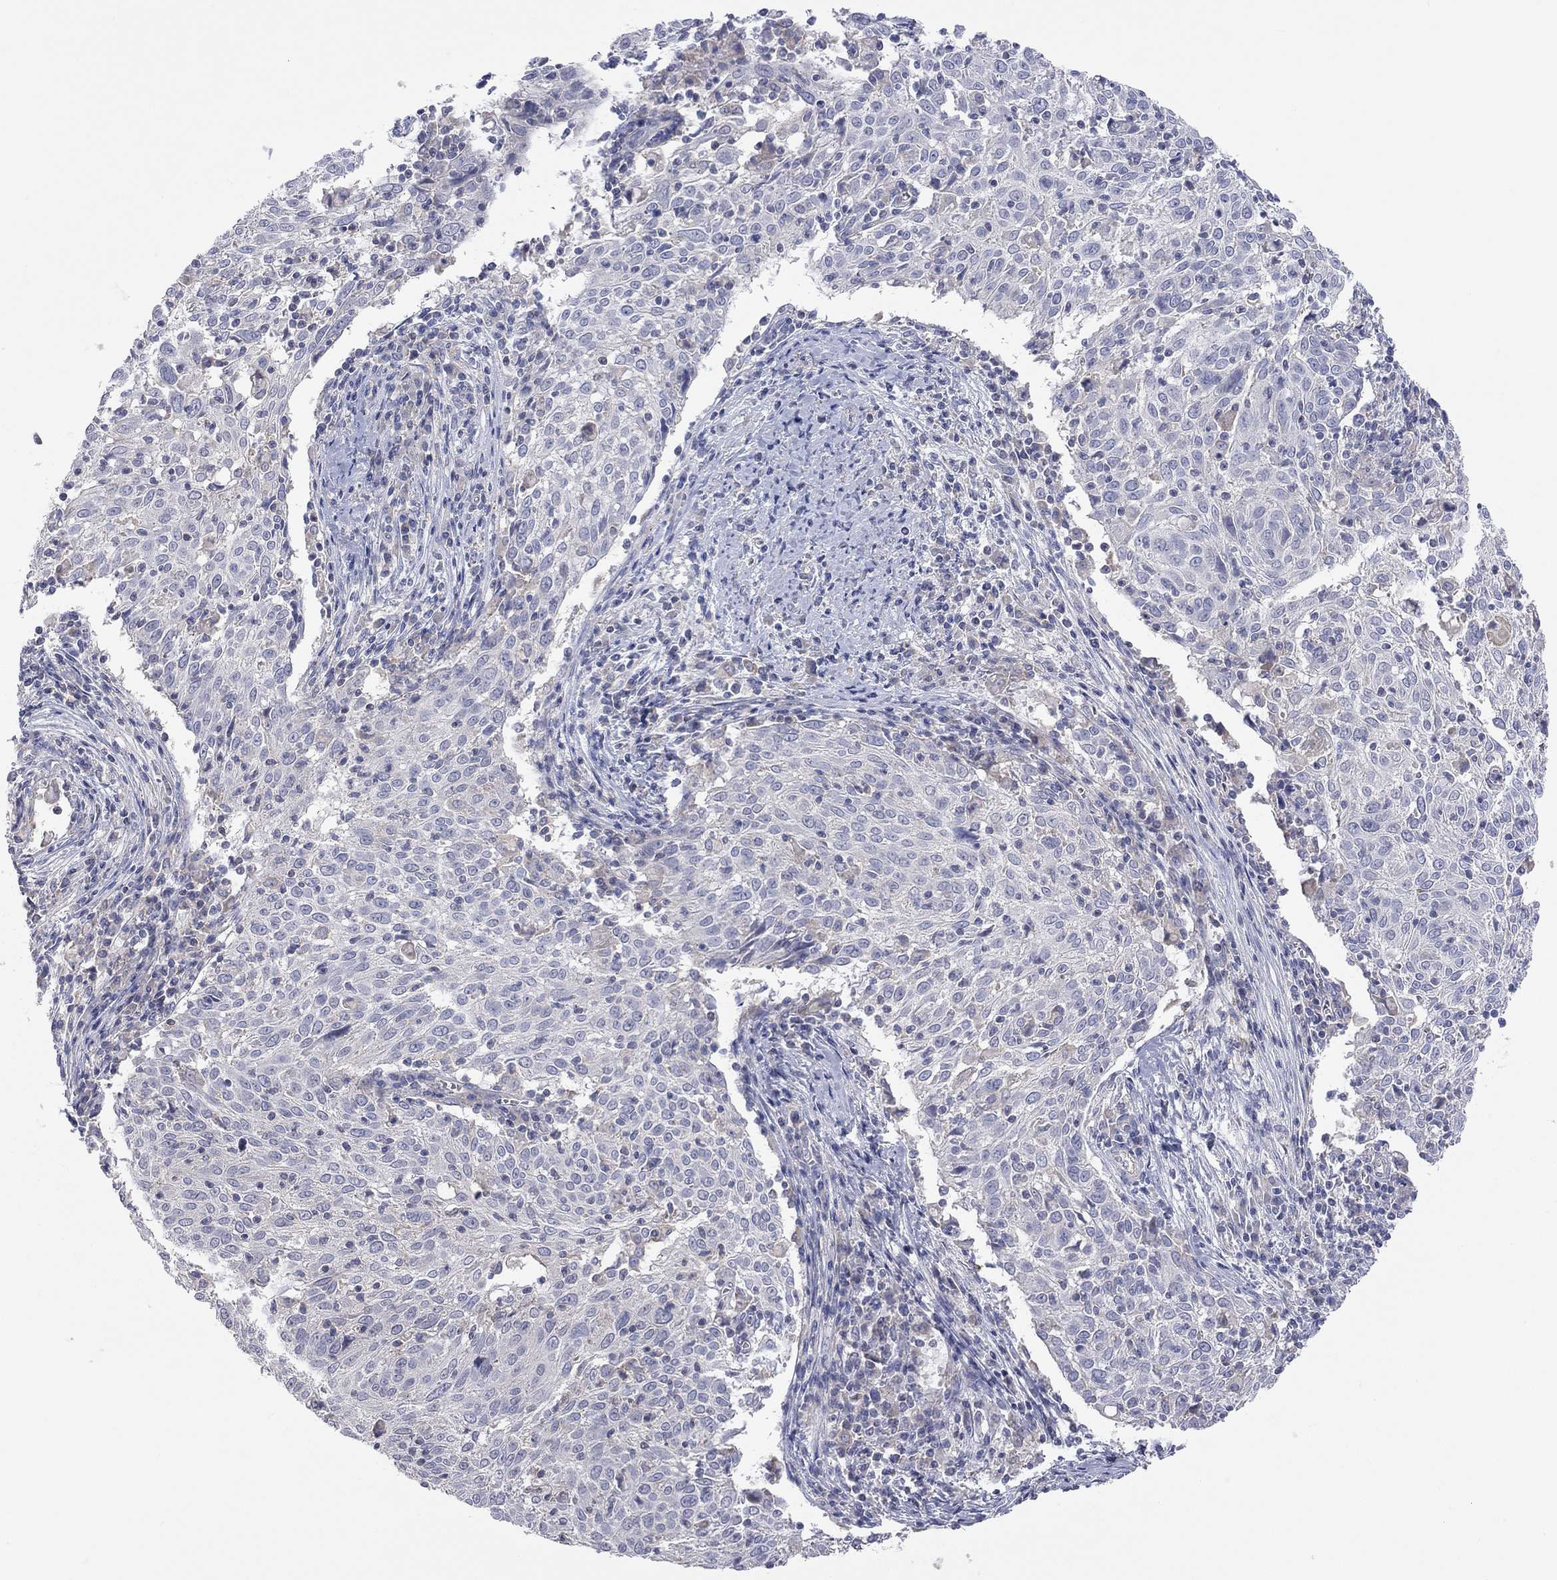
{"staining": {"intensity": "negative", "quantity": "none", "location": "none"}, "tissue": "cervical cancer", "cell_type": "Tumor cells", "image_type": "cancer", "snomed": [{"axis": "morphology", "description": "Squamous cell carcinoma, NOS"}, {"axis": "topography", "description": "Cervix"}], "caption": "There is no significant positivity in tumor cells of squamous cell carcinoma (cervical).", "gene": "KCNB1", "patient": {"sex": "female", "age": 39}}